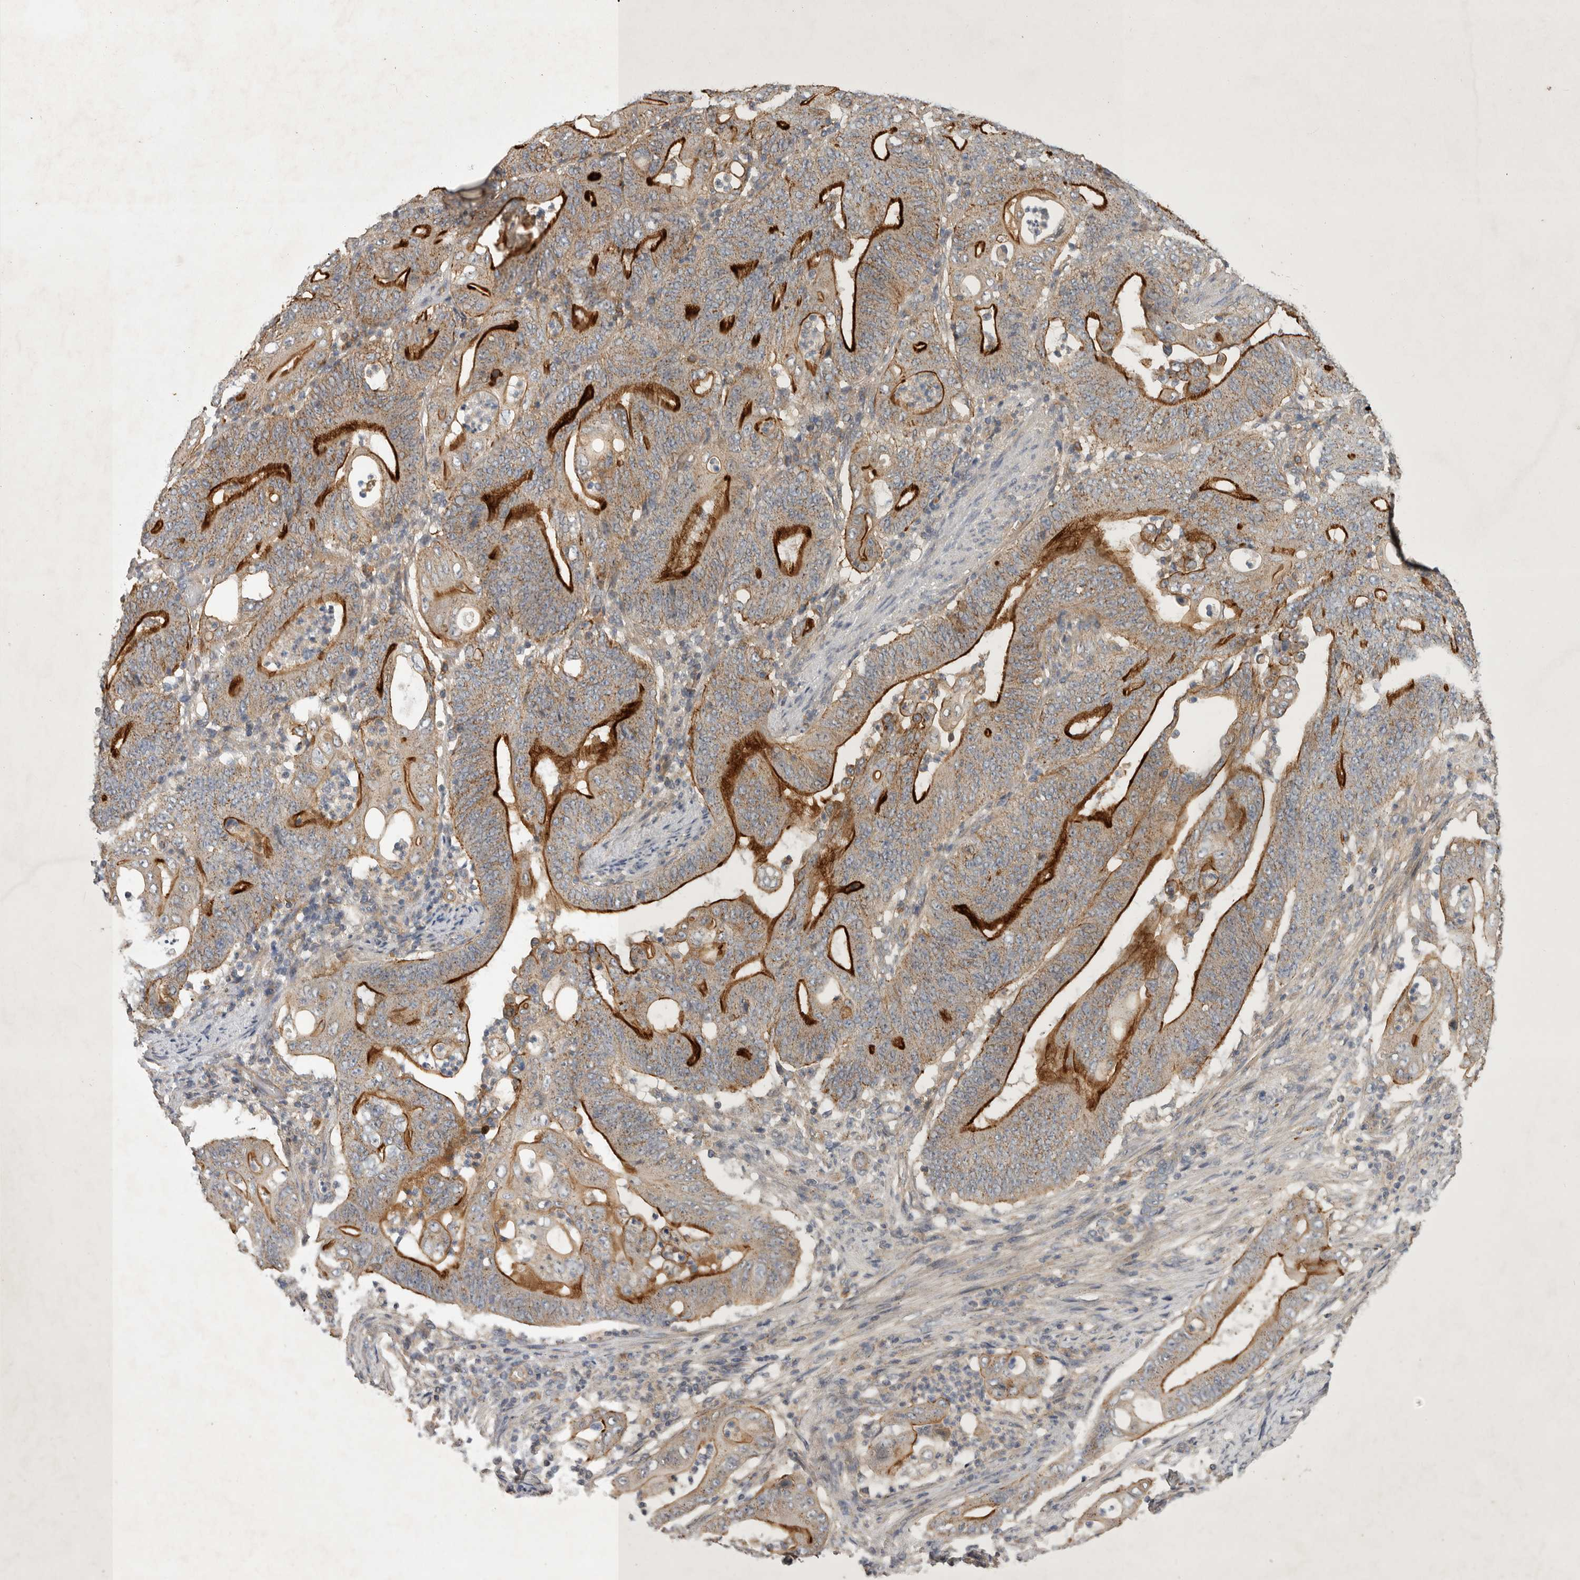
{"staining": {"intensity": "moderate", "quantity": "25%-75%", "location": "cytoplasmic/membranous"}, "tissue": "stomach cancer", "cell_type": "Tumor cells", "image_type": "cancer", "snomed": [{"axis": "morphology", "description": "Adenocarcinoma, NOS"}, {"axis": "topography", "description": "Stomach"}], "caption": "An image of adenocarcinoma (stomach) stained for a protein exhibits moderate cytoplasmic/membranous brown staining in tumor cells.", "gene": "MLPH", "patient": {"sex": "female", "age": 73}}